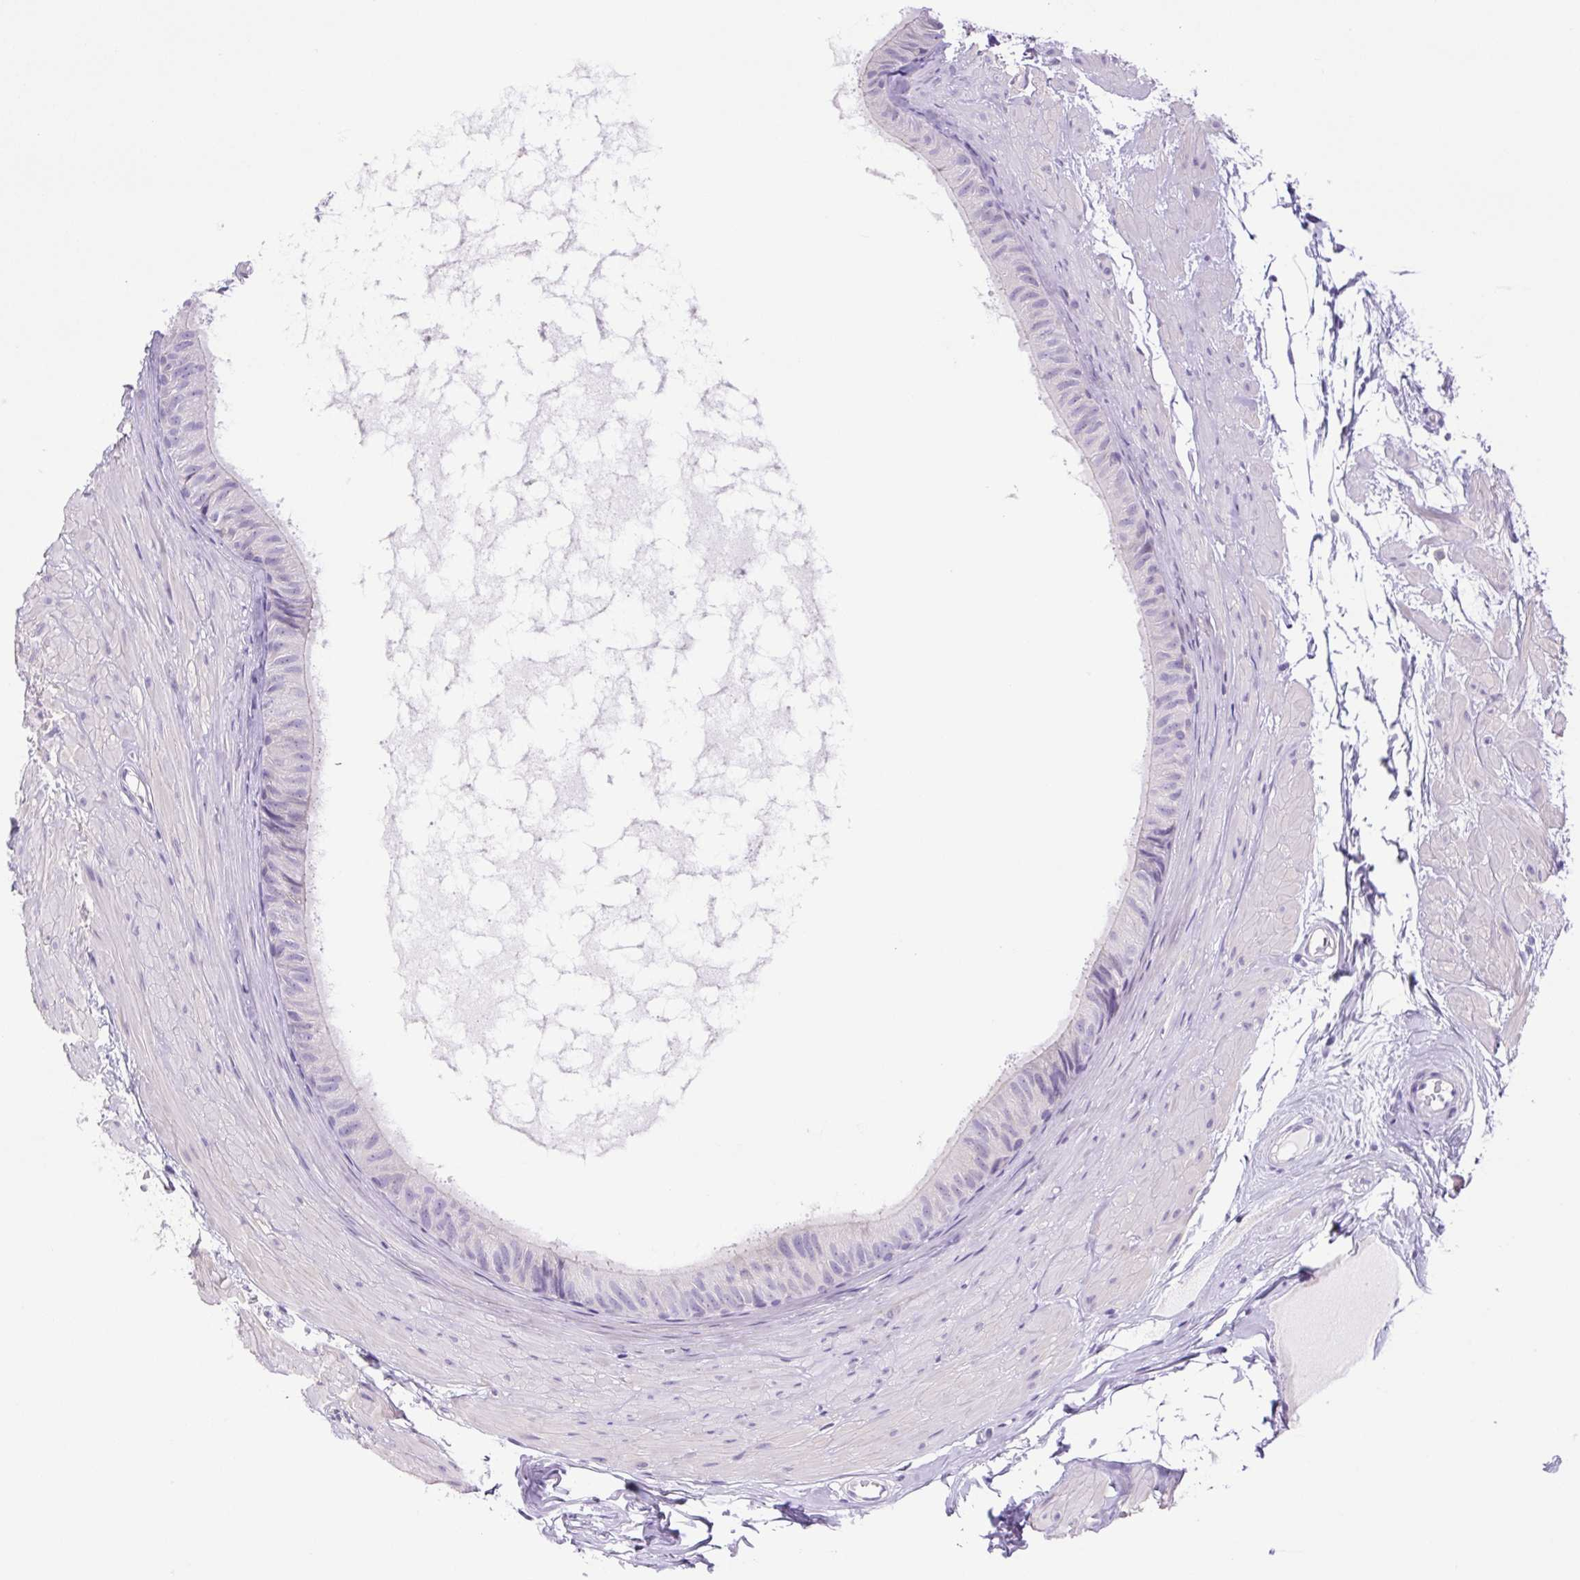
{"staining": {"intensity": "negative", "quantity": "none", "location": "none"}, "tissue": "epididymis", "cell_type": "Glandular cells", "image_type": "normal", "snomed": [{"axis": "morphology", "description": "Normal tissue, NOS"}, {"axis": "topography", "description": "Epididymis"}], "caption": "High magnification brightfield microscopy of benign epididymis stained with DAB (3,3'-diaminobenzidine) (brown) and counterstained with hematoxylin (blue): glandular cells show no significant staining. (DAB (3,3'-diaminobenzidine) immunohistochemistry, high magnification).", "gene": "CDSN", "patient": {"sex": "male", "age": 33}}